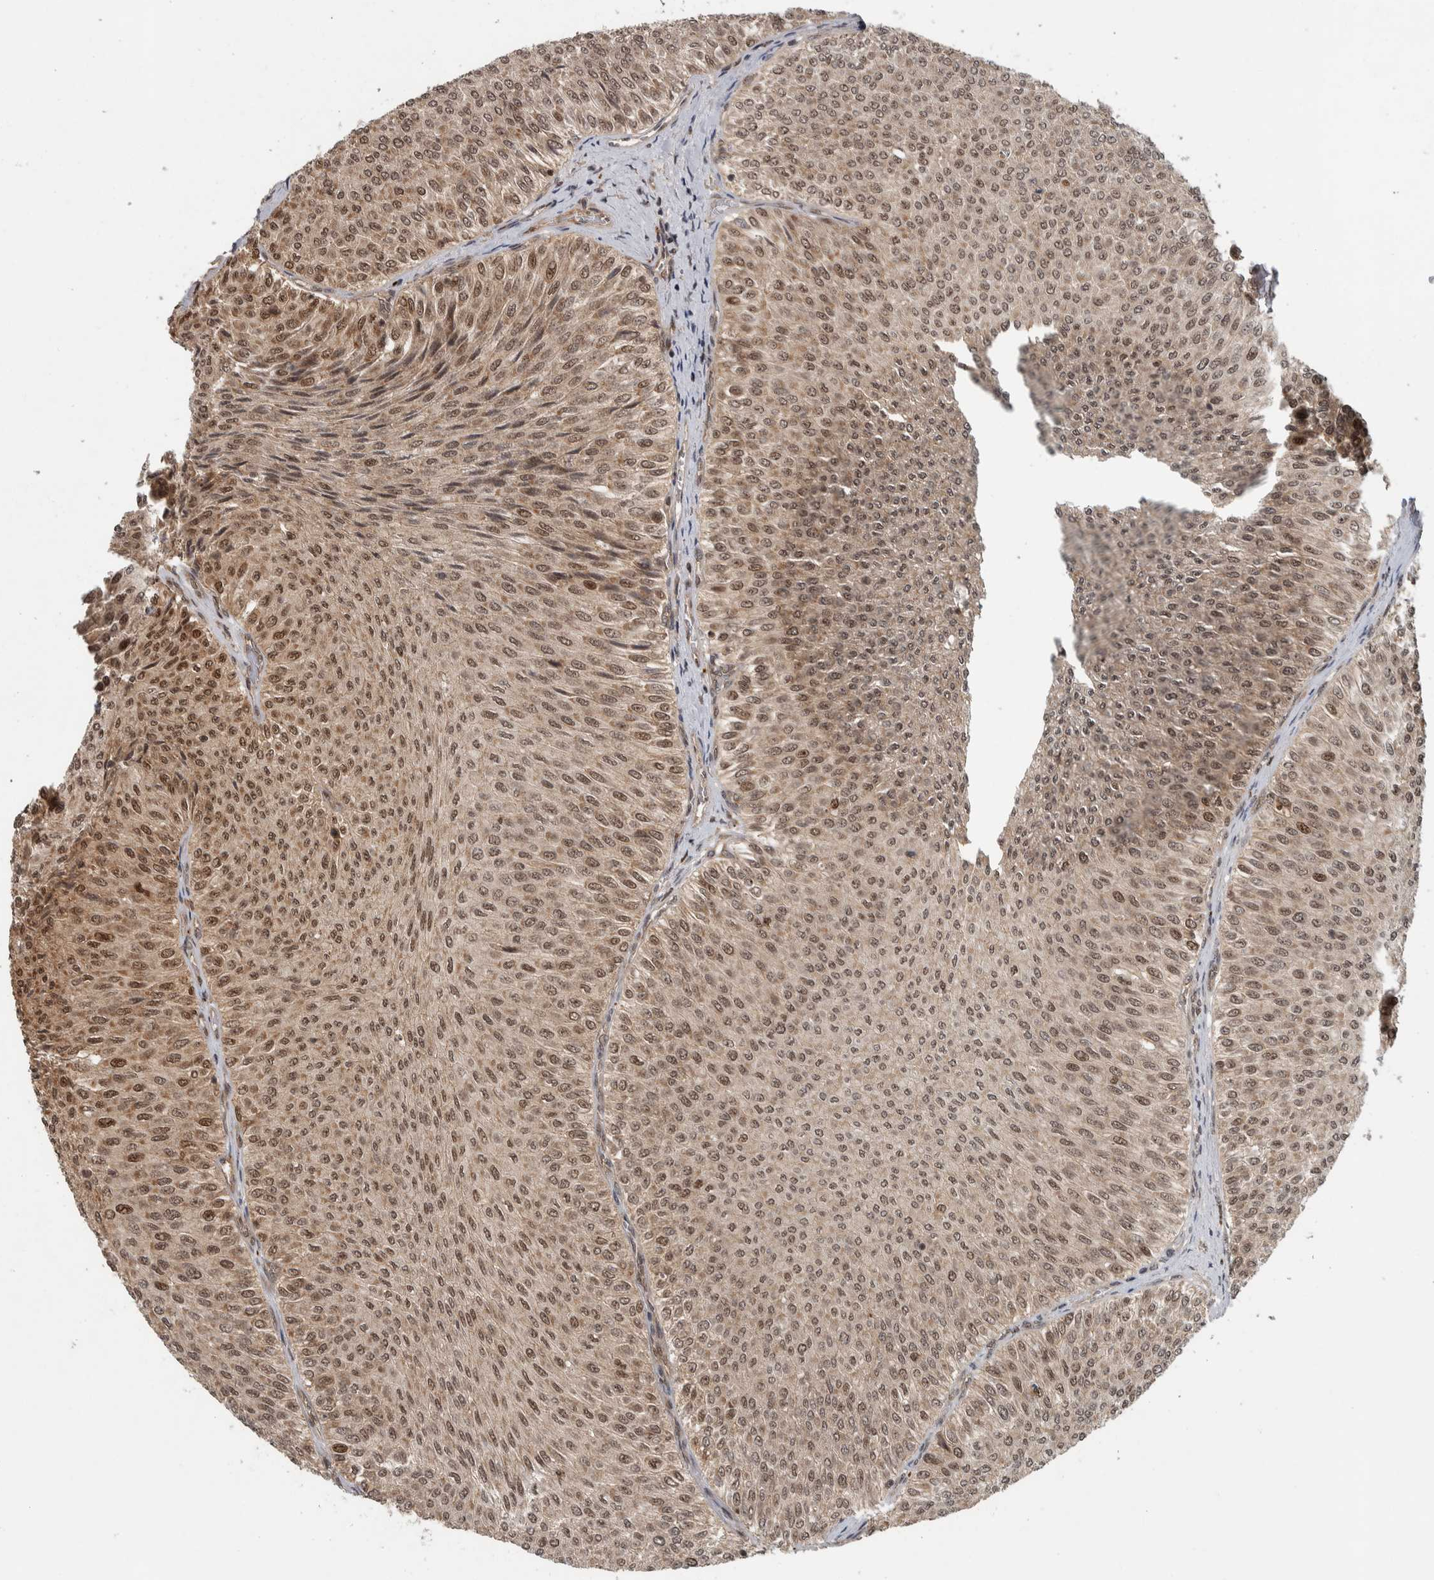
{"staining": {"intensity": "moderate", "quantity": ">75%", "location": "cytoplasmic/membranous,nuclear"}, "tissue": "urothelial cancer", "cell_type": "Tumor cells", "image_type": "cancer", "snomed": [{"axis": "morphology", "description": "Urothelial carcinoma, Low grade"}, {"axis": "topography", "description": "Urinary bladder"}], "caption": "Urothelial carcinoma (low-grade) stained with immunohistochemistry displays moderate cytoplasmic/membranous and nuclear expression in about >75% of tumor cells.", "gene": "RPS6KA4", "patient": {"sex": "male", "age": 78}}